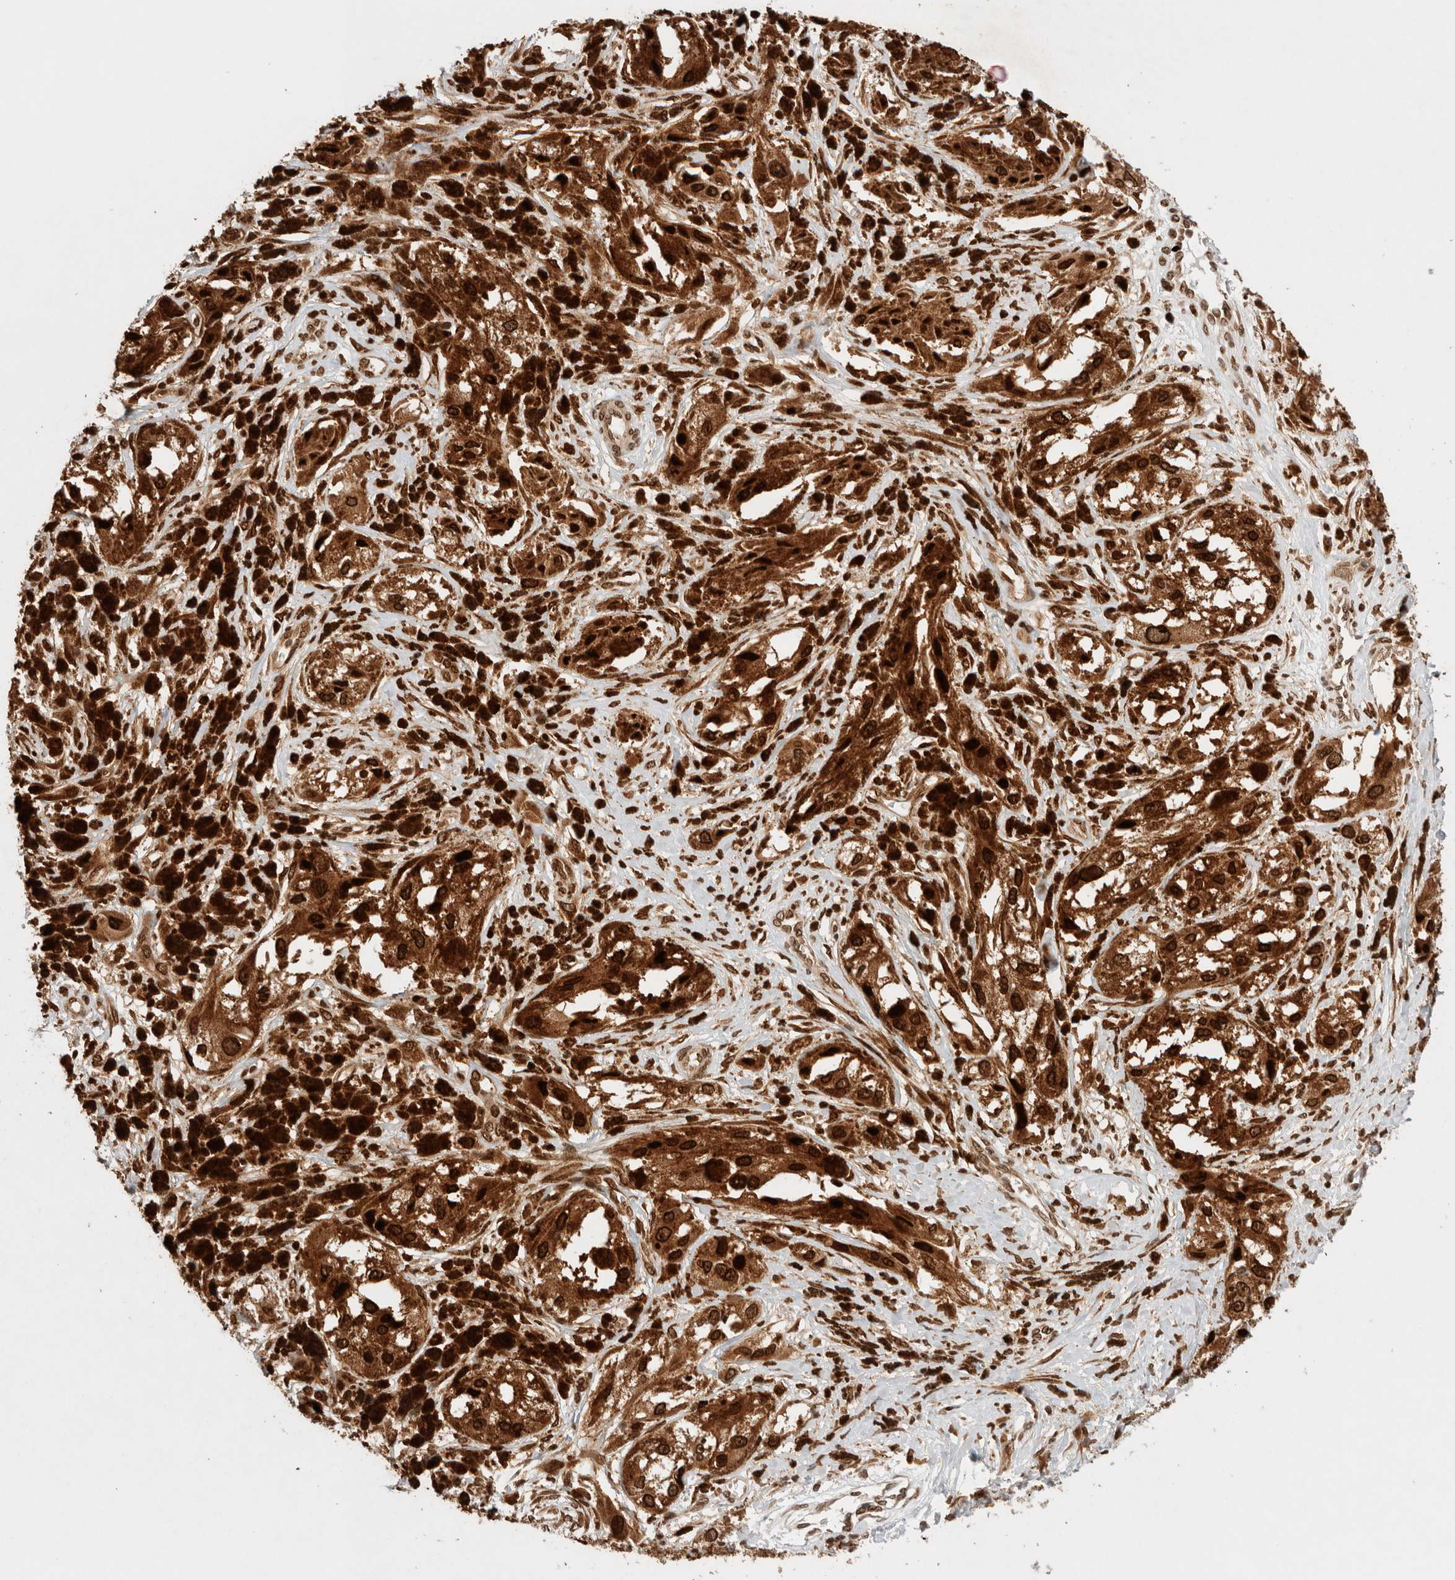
{"staining": {"intensity": "strong", "quantity": ">75%", "location": "cytoplasmic/membranous,nuclear"}, "tissue": "melanoma", "cell_type": "Tumor cells", "image_type": "cancer", "snomed": [{"axis": "morphology", "description": "Malignant melanoma, NOS"}, {"axis": "topography", "description": "Skin"}], "caption": "Human malignant melanoma stained with a protein marker shows strong staining in tumor cells.", "gene": "TPR", "patient": {"sex": "male", "age": 88}}